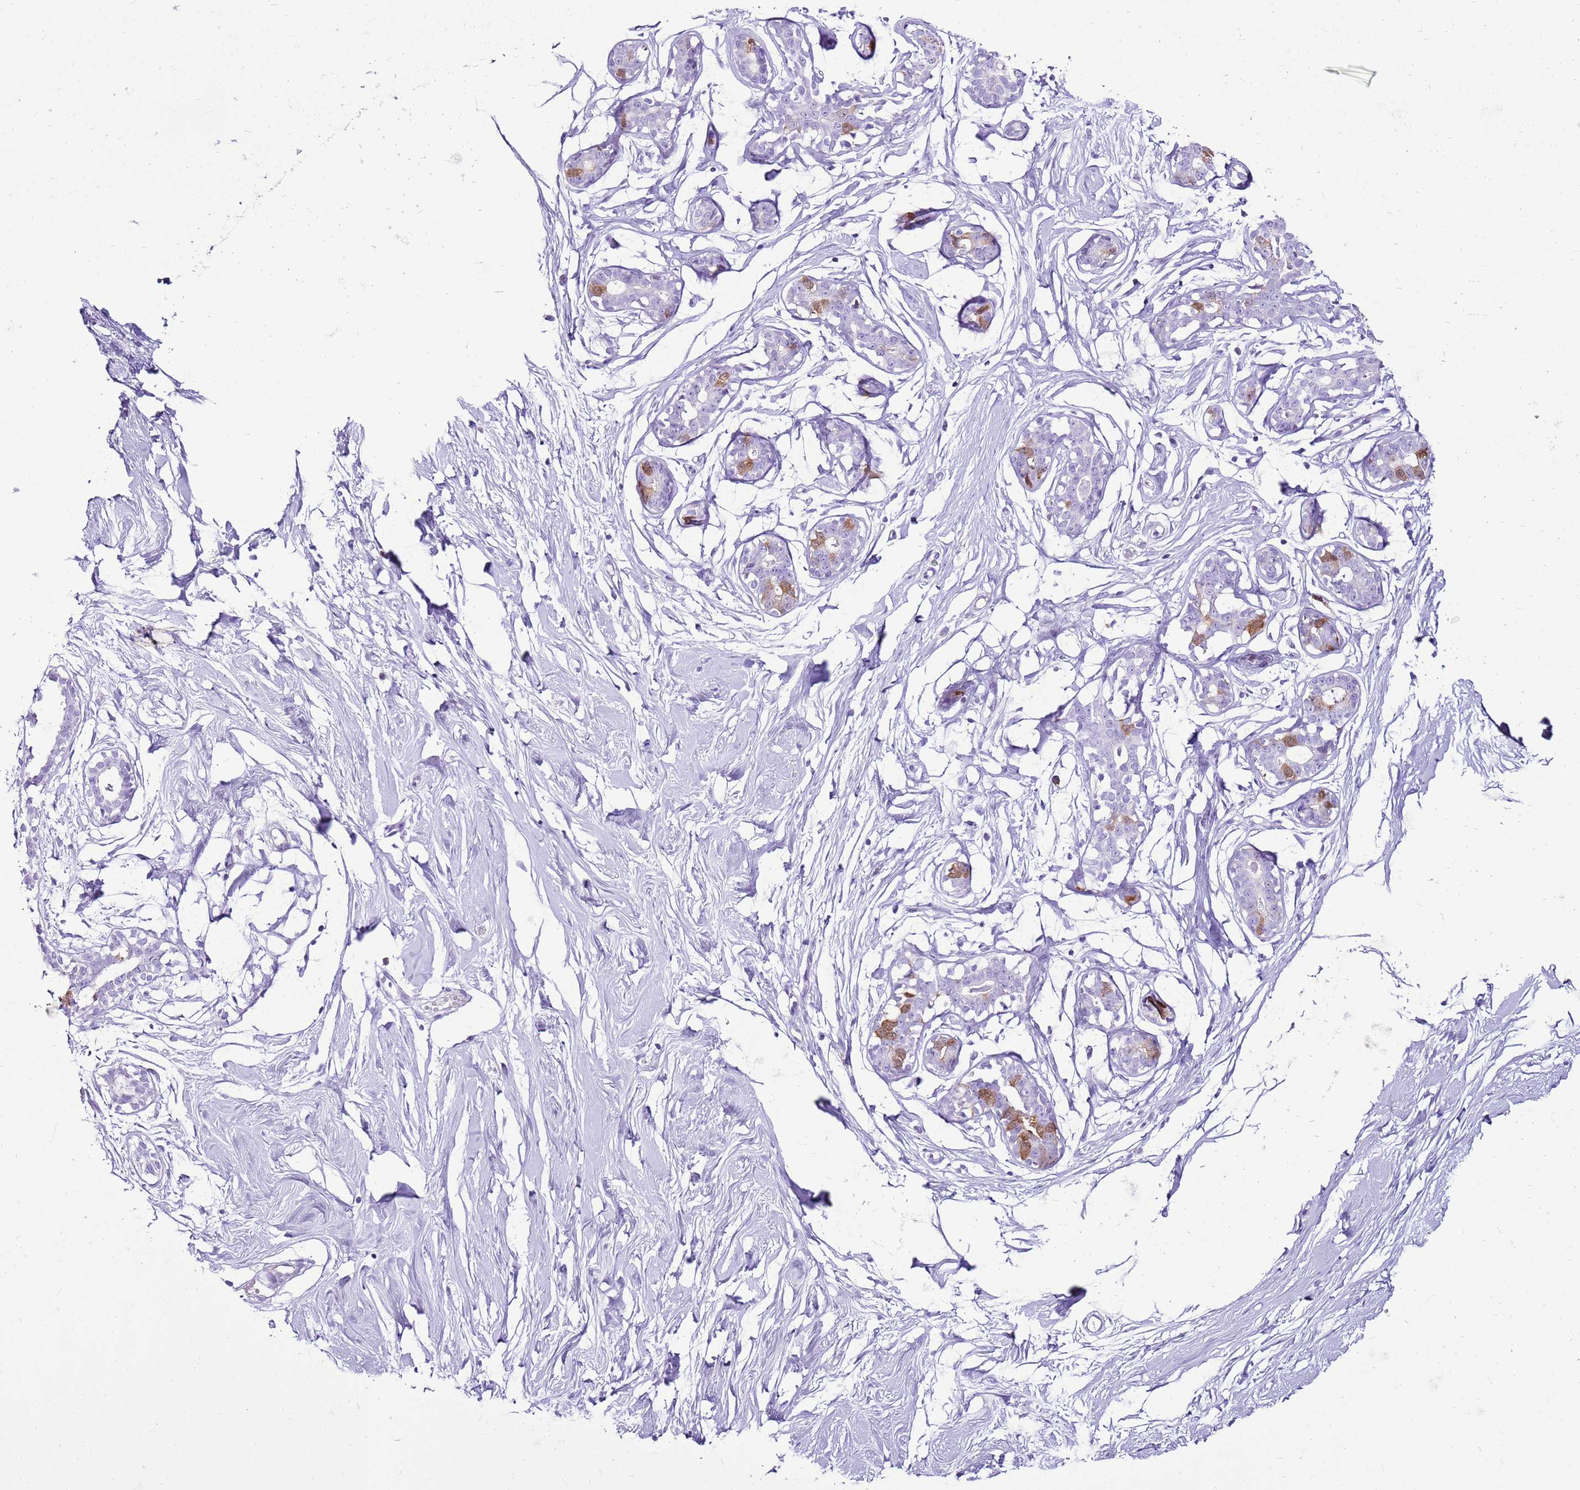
{"staining": {"intensity": "negative", "quantity": "none", "location": "none"}, "tissue": "breast", "cell_type": "Adipocytes", "image_type": "normal", "snomed": [{"axis": "morphology", "description": "Normal tissue, NOS"}, {"axis": "morphology", "description": "Adenoma, NOS"}, {"axis": "topography", "description": "Breast"}], "caption": "An image of breast stained for a protein exhibits no brown staining in adipocytes. (Immunohistochemistry (ihc), brightfield microscopy, high magnification).", "gene": "SPC25", "patient": {"sex": "female", "age": 23}}